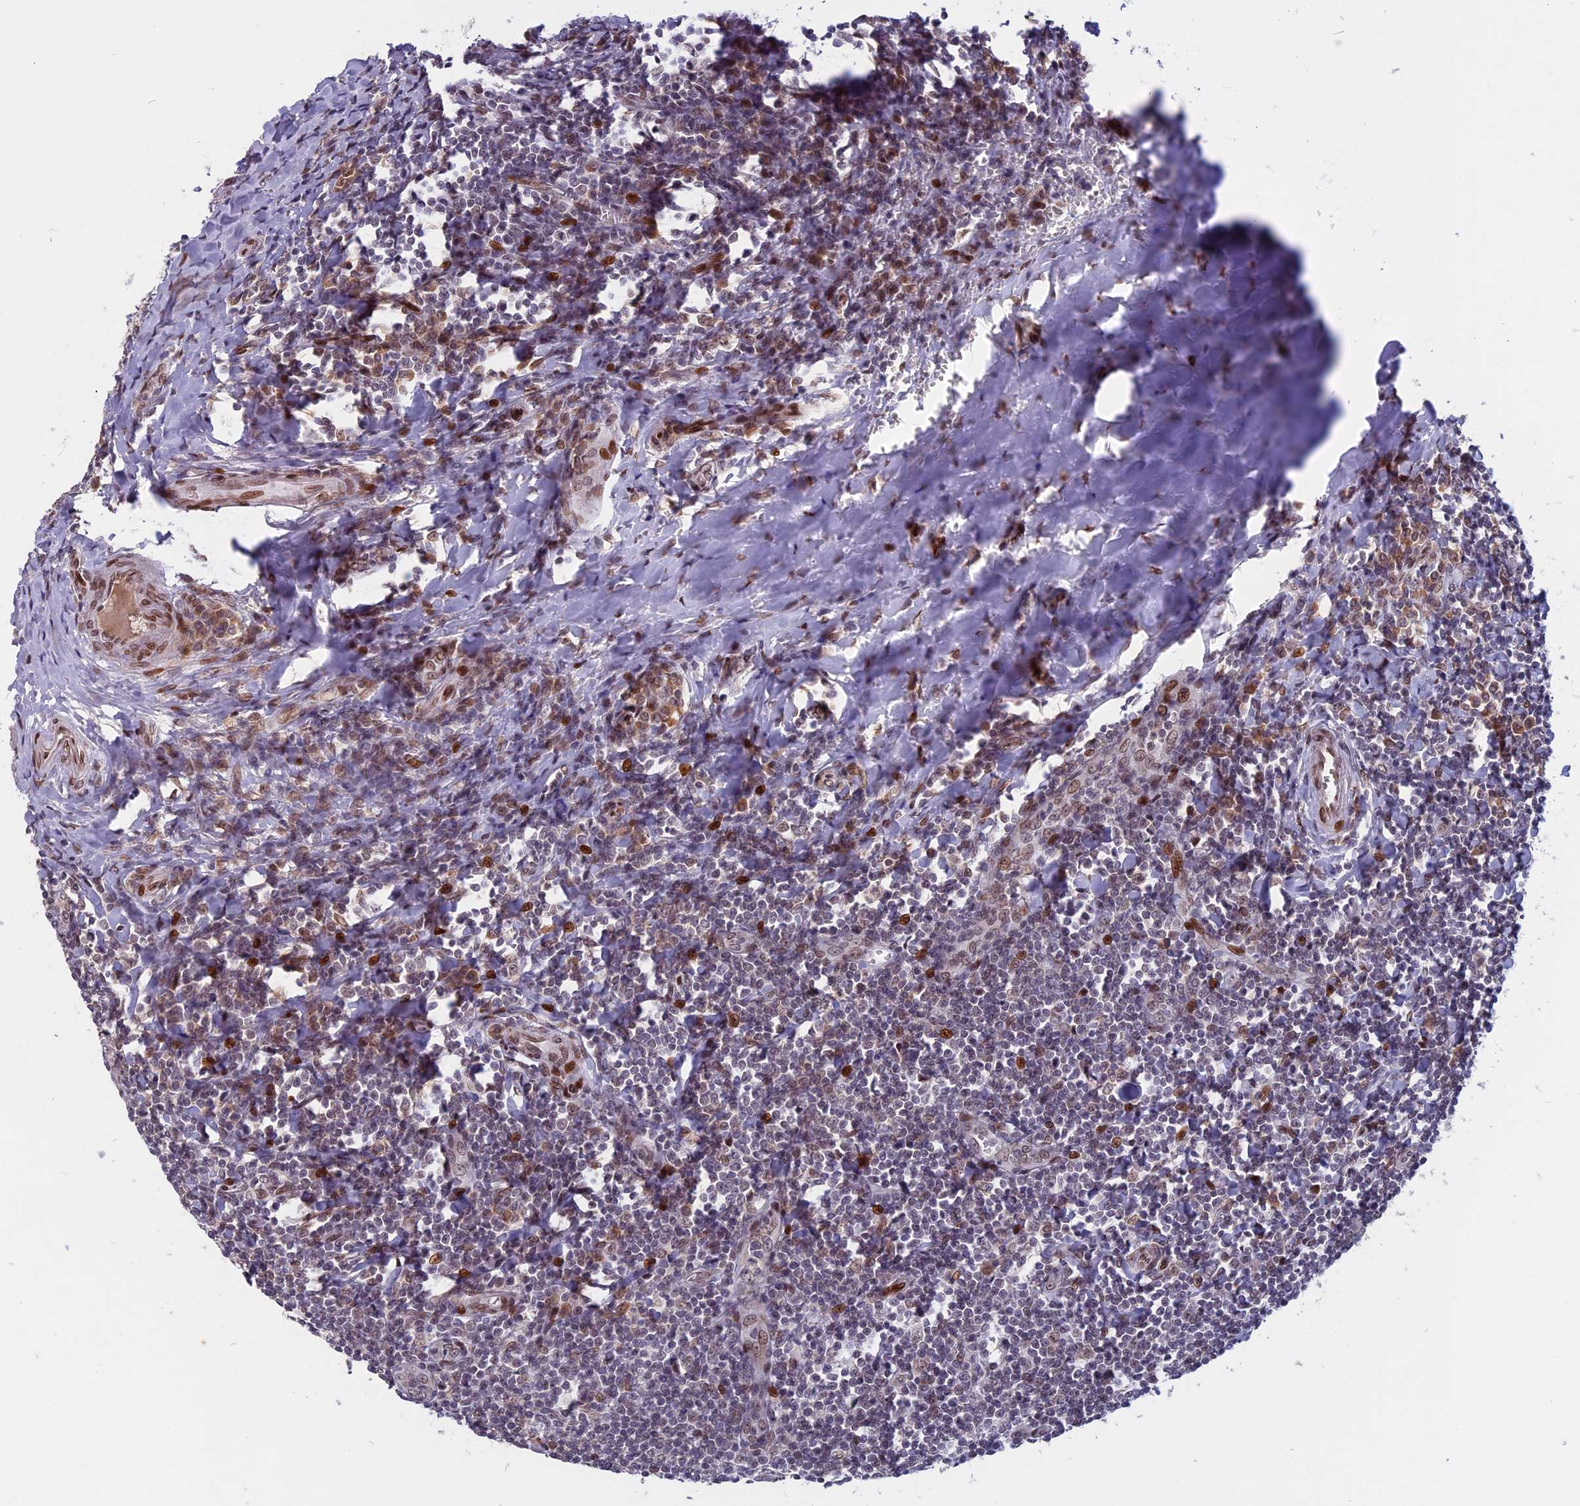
{"staining": {"intensity": "weak", "quantity": ">75%", "location": "nuclear"}, "tissue": "tonsil", "cell_type": "Germinal center cells", "image_type": "normal", "snomed": [{"axis": "morphology", "description": "Normal tissue, NOS"}, {"axis": "topography", "description": "Tonsil"}], "caption": "Immunohistochemistry histopathology image of benign tonsil stained for a protein (brown), which demonstrates low levels of weak nuclear positivity in approximately >75% of germinal center cells.", "gene": "CDC7", "patient": {"sex": "male", "age": 27}}